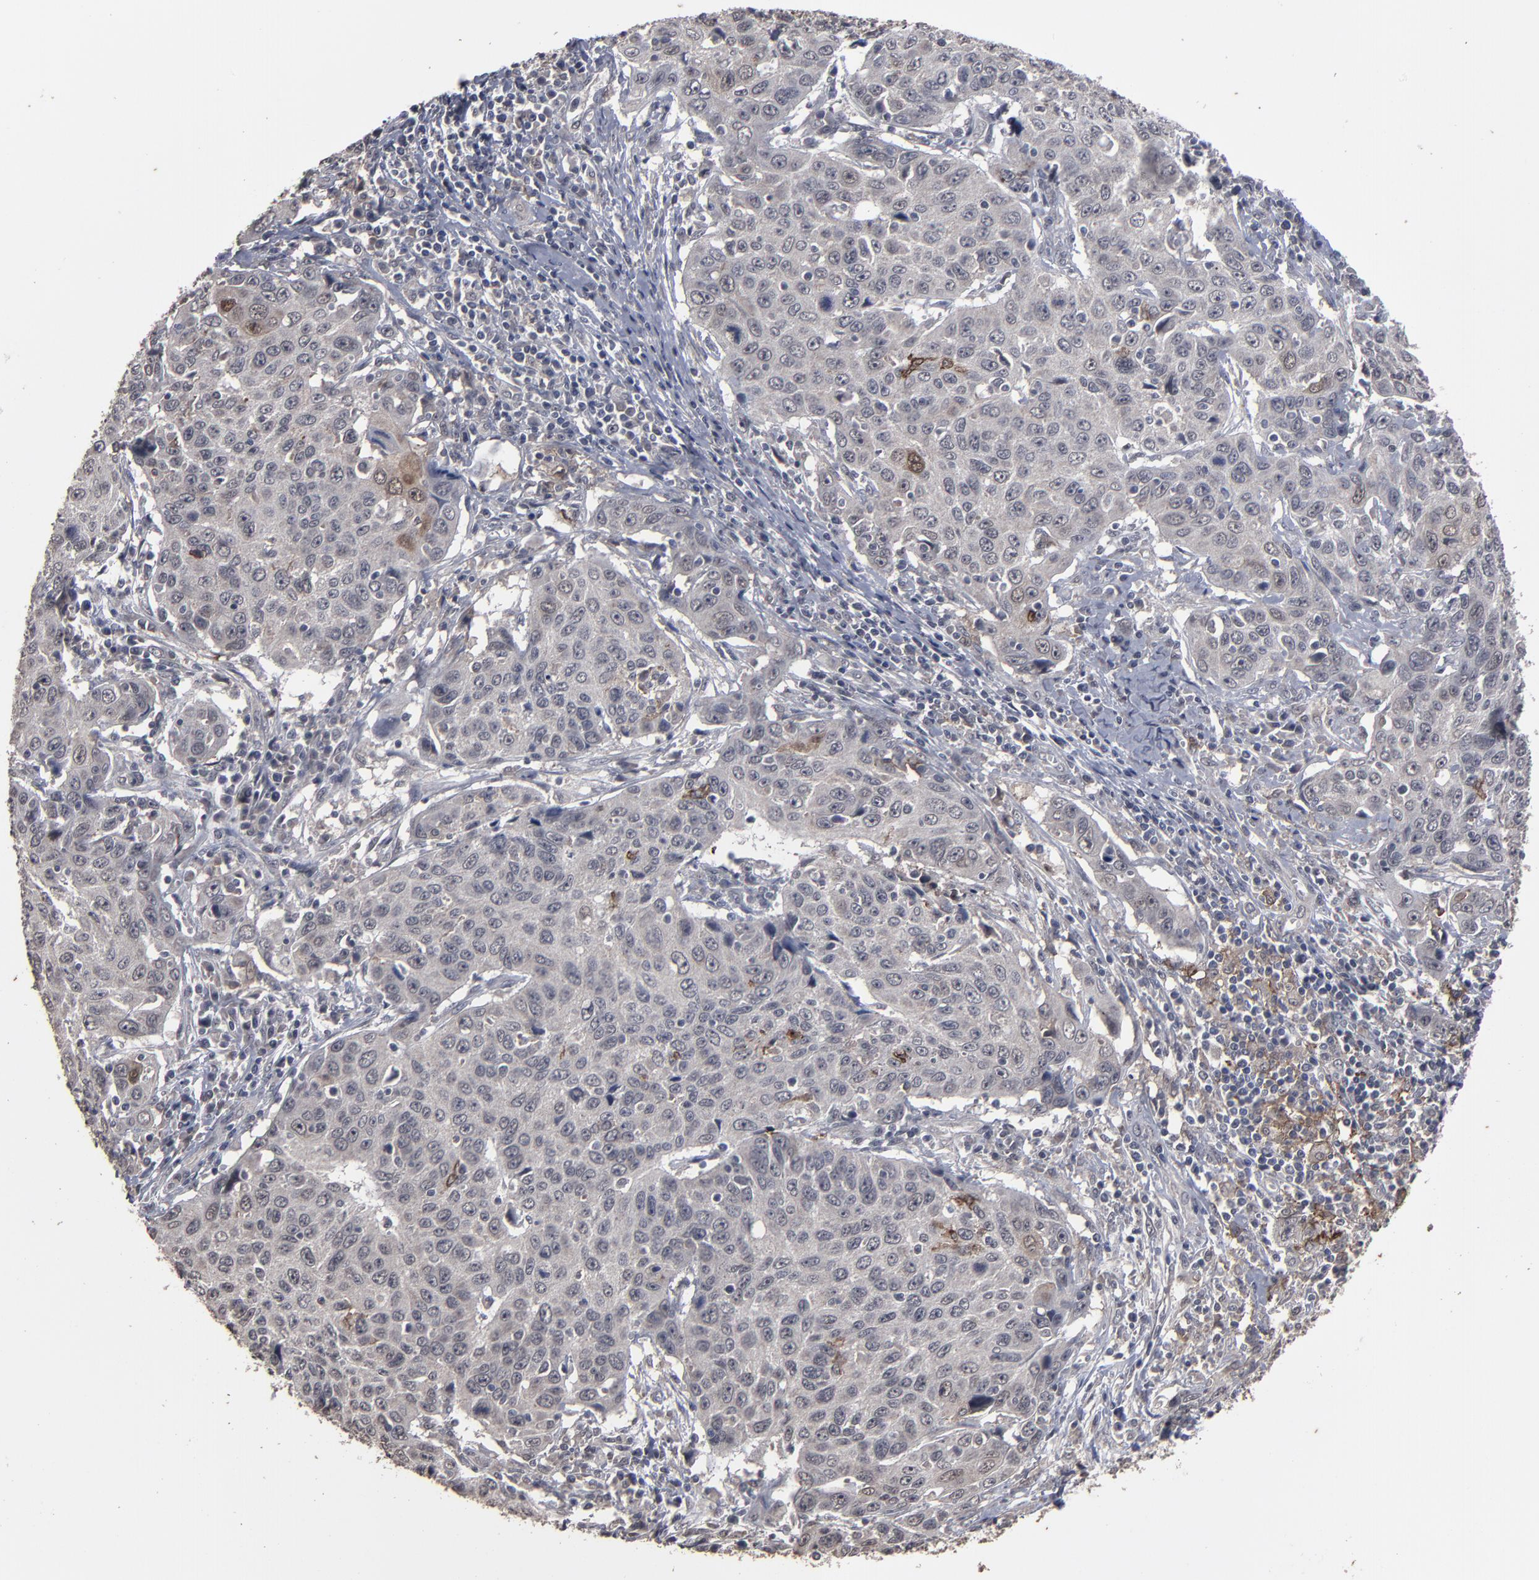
{"staining": {"intensity": "moderate", "quantity": "<25%", "location": "cytoplasmic/membranous,nuclear"}, "tissue": "cervical cancer", "cell_type": "Tumor cells", "image_type": "cancer", "snomed": [{"axis": "morphology", "description": "Squamous cell carcinoma, NOS"}, {"axis": "topography", "description": "Cervix"}], "caption": "The photomicrograph displays staining of cervical cancer (squamous cell carcinoma), revealing moderate cytoplasmic/membranous and nuclear protein staining (brown color) within tumor cells.", "gene": "SLC22A17", "patient": {"sex": "female", "age": 53}}